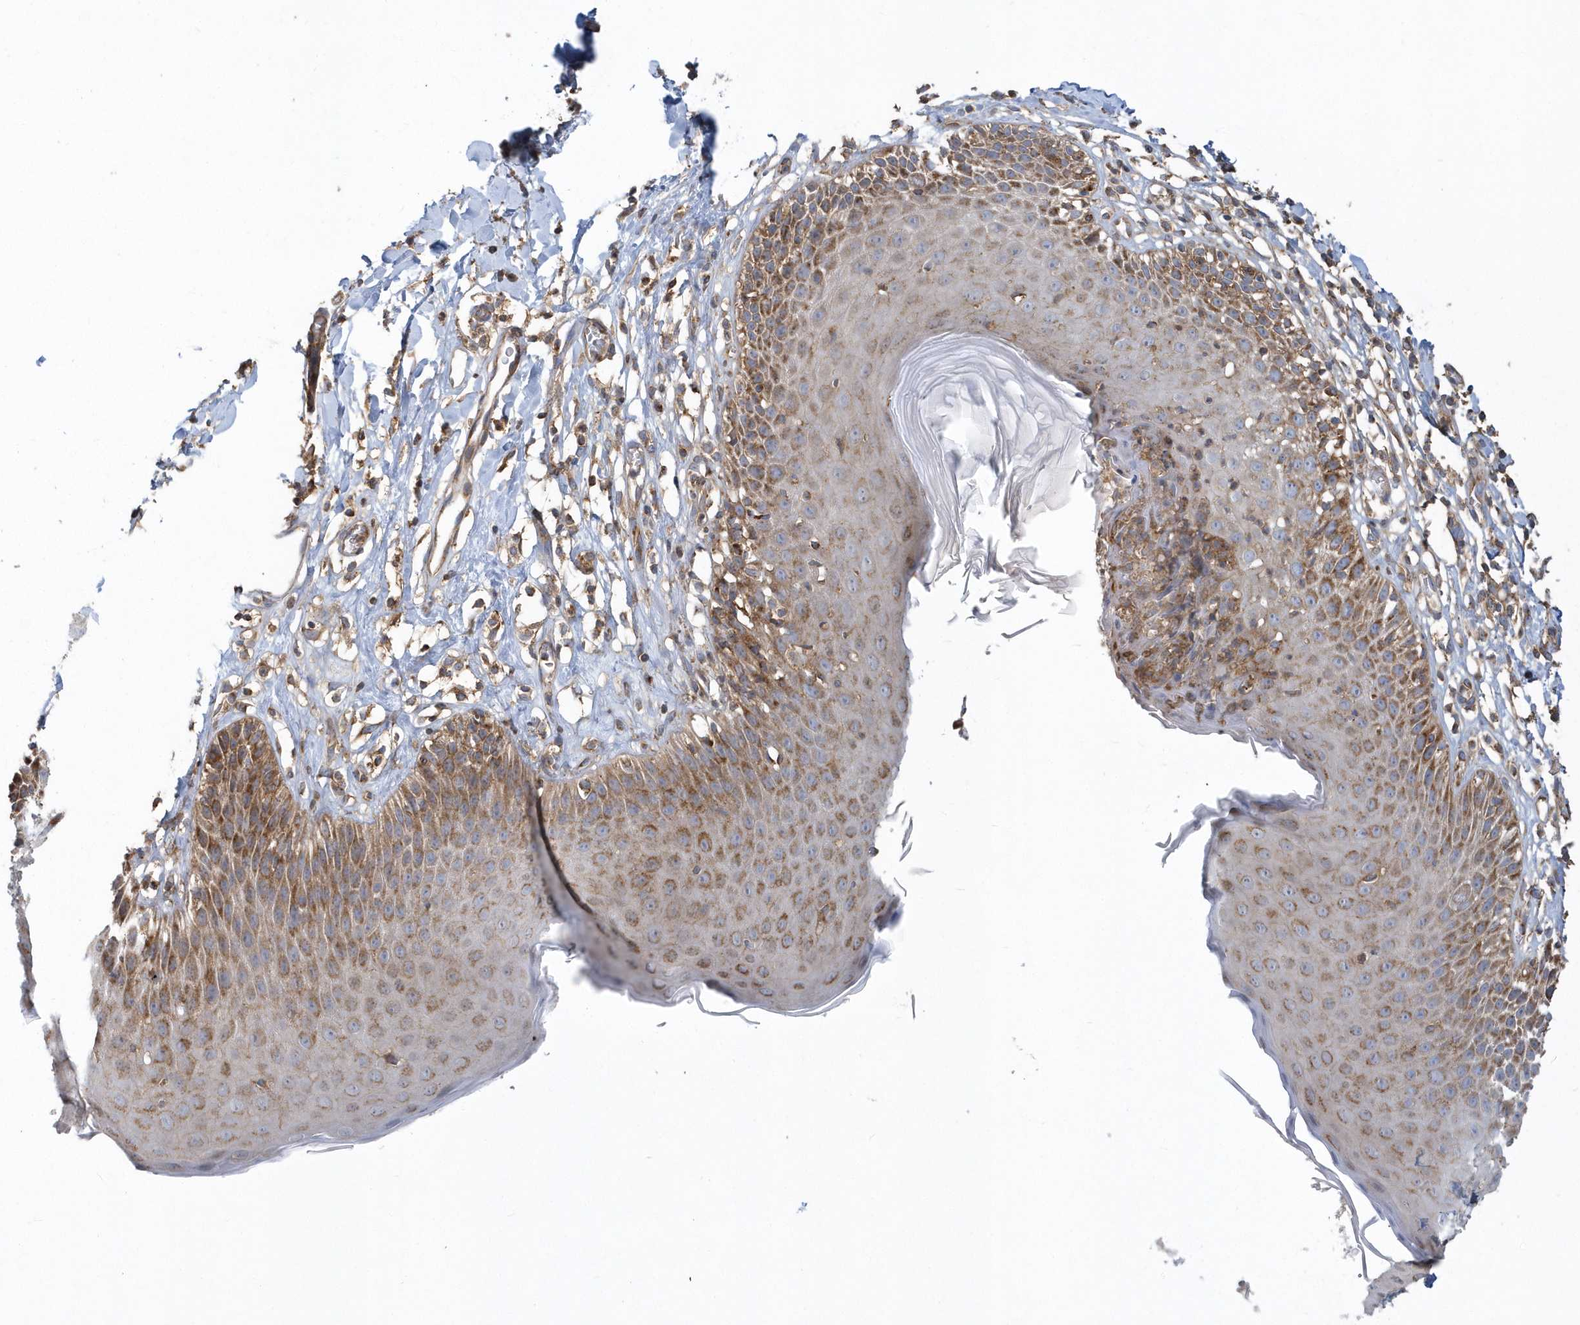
{"staining": {"intensity": "moderate", "quantity": ">75%", "location": "cytoplasmic/membranous"}, "tissue": "skin", "cell_type": "Epidermal cells", "image_type": "normal", "snomed": [{"axis": "morphology", "description": "Normal tissue, NOS"}, {"axis": "topography", "description": "Vulva"}], "caption": "Brown immunohistochemical staining in benign skin displays moderate cytoplasmic/membranous expression in approximately >75% of epidermal cells.", "gene": "TRAIP", "patient": {"sex": "female", "age": 68}}